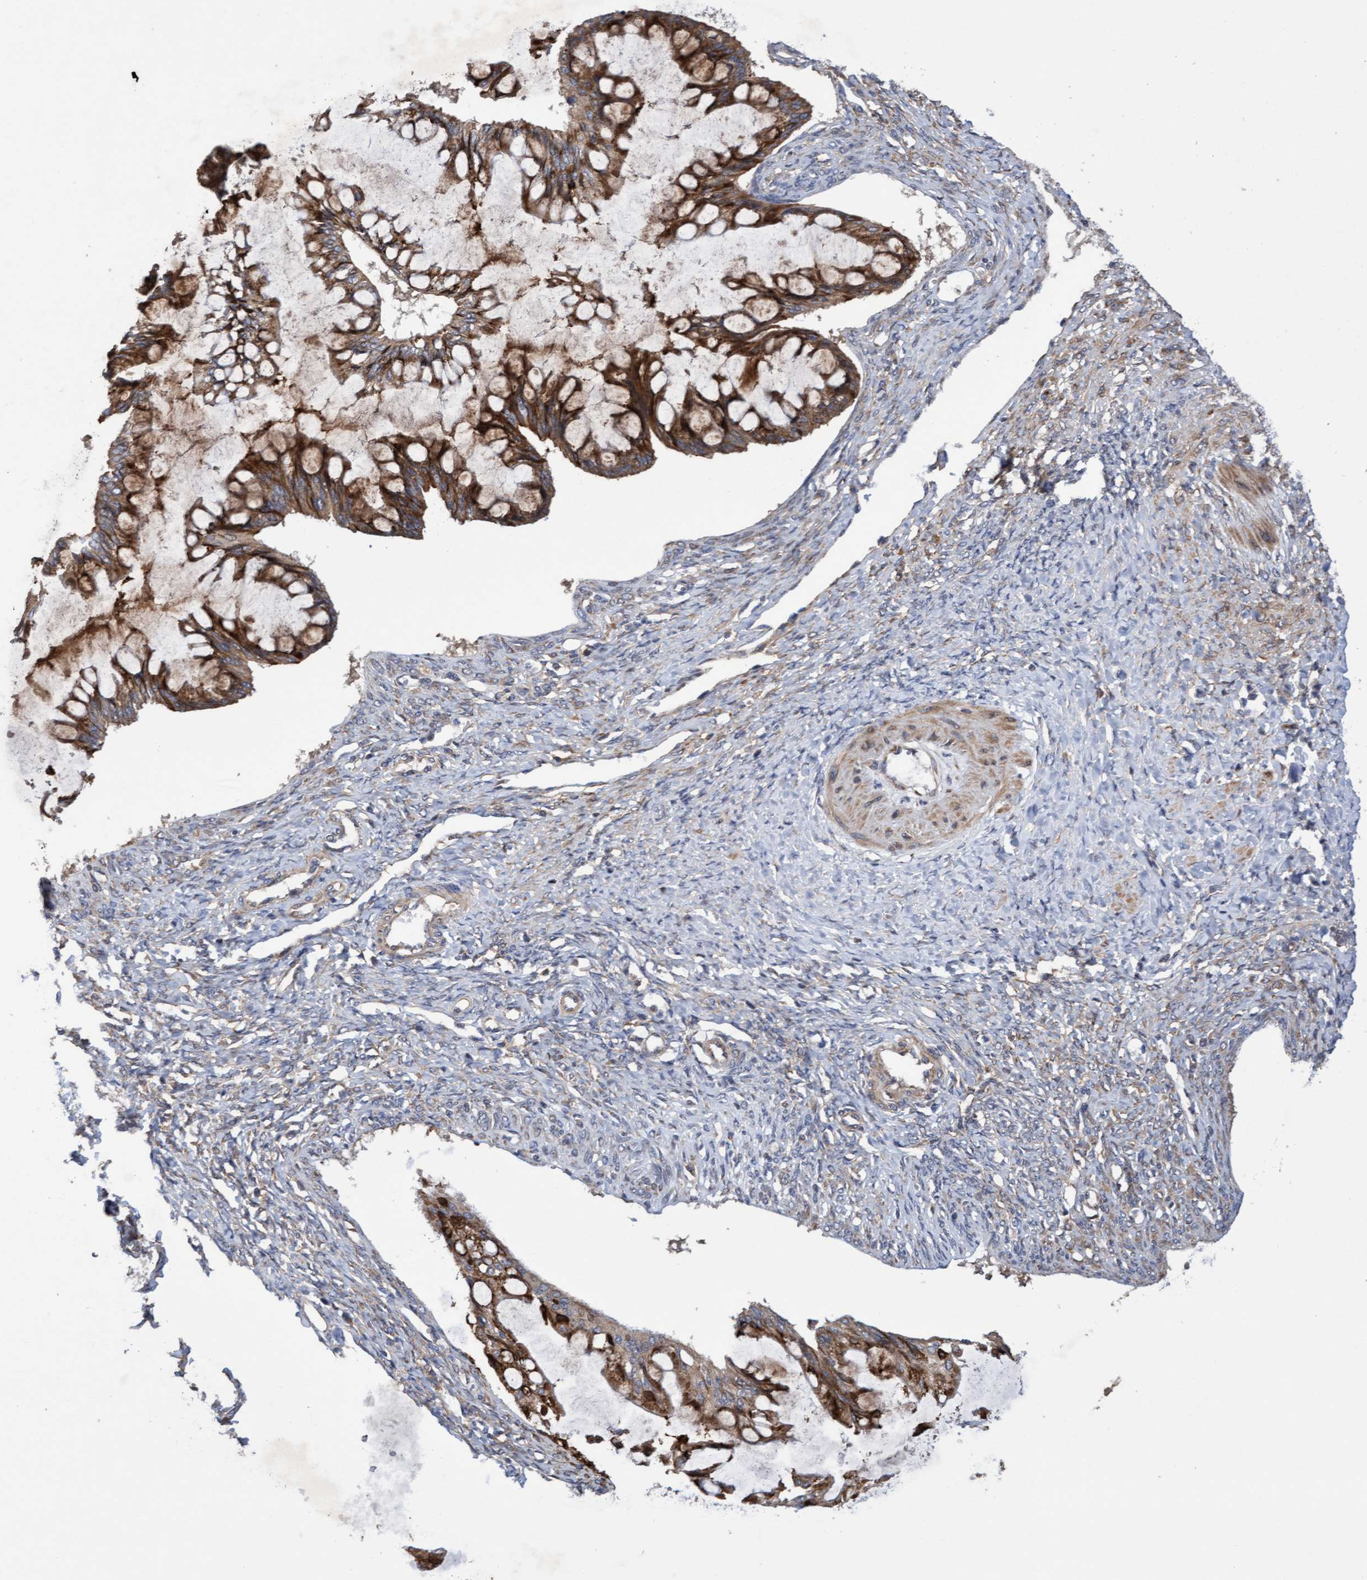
{"staining": {"intensity": "moderate", "quantity": ">75%", "location": "cytoplasmic/membranous"}, "tissue": "ovarian cancer", "cell_type": "Tumor cells", "image_type": "cancer", "snomed": [{"axis": "morphology", "description": "Cystadenocarcinoma, mucinous, NOS"}, {"axis": "topography", "description": "Ovary"}], "caption": "DAB (3,3'-diaminobenzidine) immunohistochemical staining of ovarian cancer (mucinous cystadenocarcinoma) exhibits moderate cytoplasmic/membranous protein expression in approximately >75% of tumor cells. (DAB = brown stain, brightfield microscopy at high magnification).", "gene": "ELP5", "patient": {"sex": "female", "age": 73}}